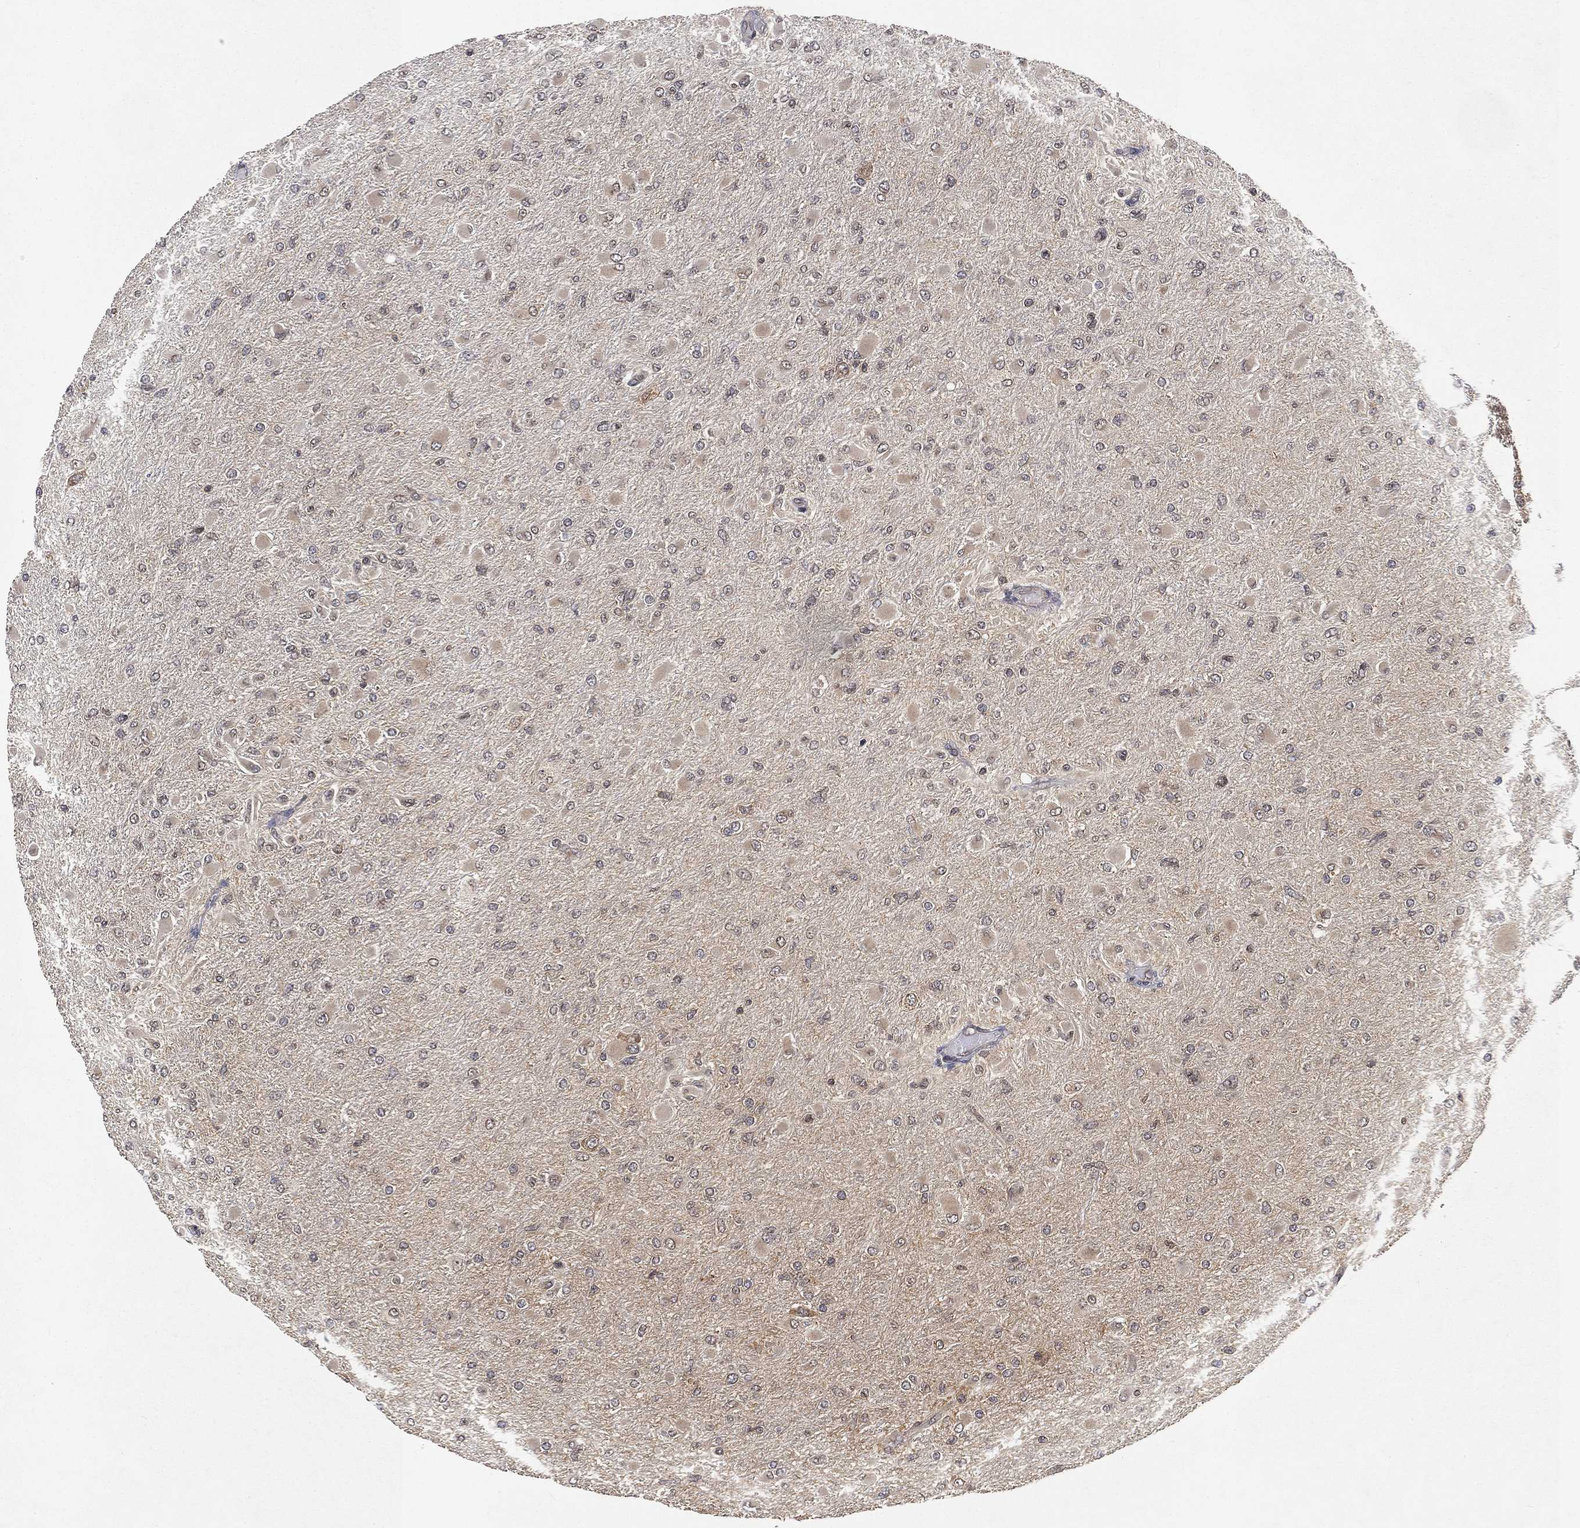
{"staining": {"intensity": "negative", "quantity": "none", "location": "none"}, "tissue": "glioma", "cell_type": "Tumor cells", "image_type": "cancer", "snomed": [{"axis": "morphology", "description": "Glioma, malignant, High grade"}, {"axis": "topography", "description": "Cerebral cortex"}], "caption": "This is an immunohistochemistry image of human glioma. There is no staining in tumor cells.", "gene": "UBA5", "patient": {"sex": "female", "age": 36}}